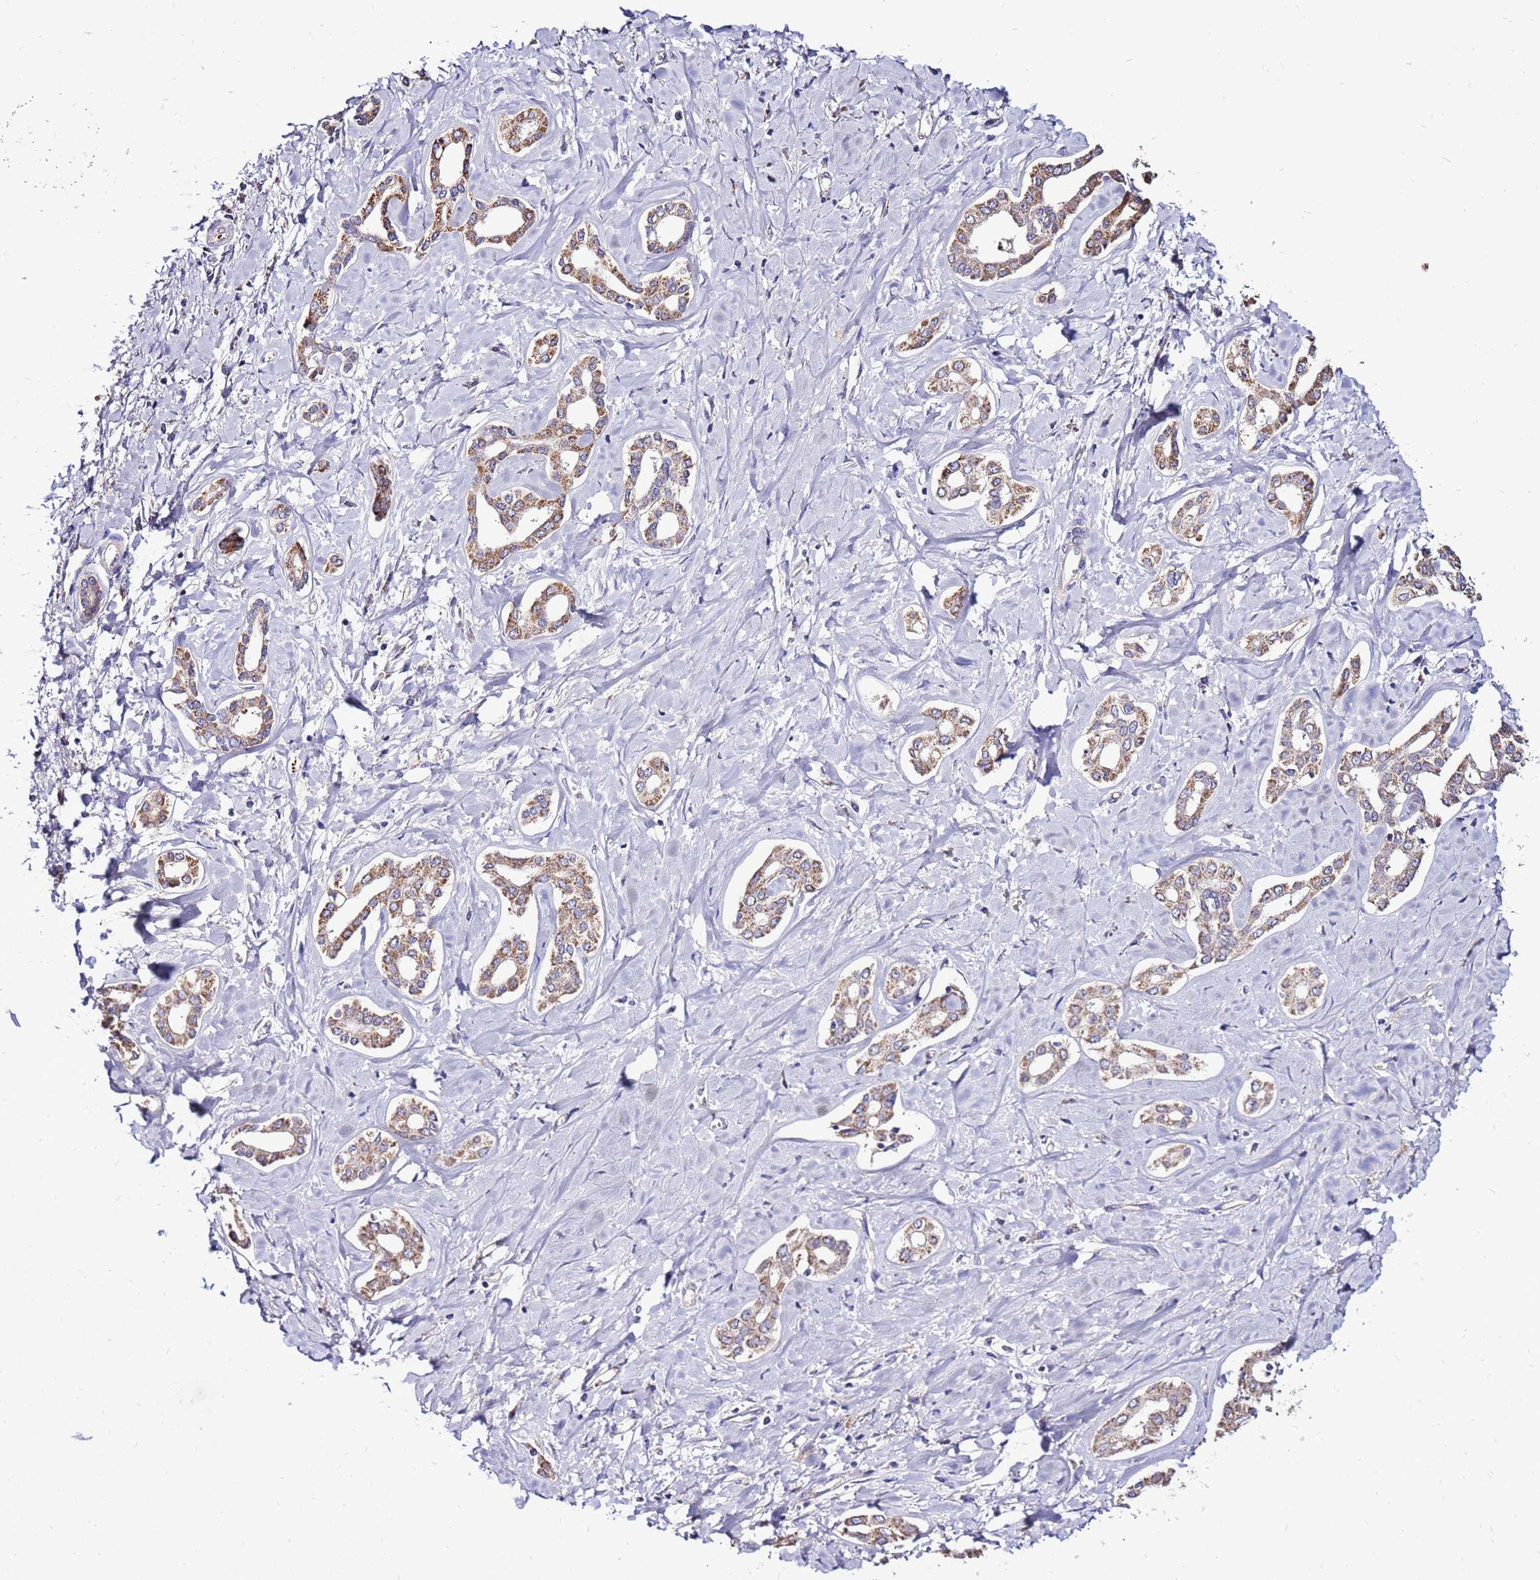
{"staining": {"intensity": "moderate", "quantity": "25%-75%", "location": "cytoplasmic/membranous"}, "tissue": "liver cancer", "cell_type": "Tumor cells", "image_type": "cancer", "snomed": [{"axis": "morphology", "description": "Cholangiocarcinoma"}, {"axis": "topography", "description": "Liver"}], "caption": "The immunohistochemical stain highlights moderate cytoplasmic/membranous staining in tumor cells of liver cholangiocarcinoma tissue. Using DAB (3,3'-diaminobenzidine) (brown) and hematoxylin (blue) stains, captured at high magnification using brightfield microscopy.", "gene": "SPSB3", "patient": {"sex": "female", "age": 77}}